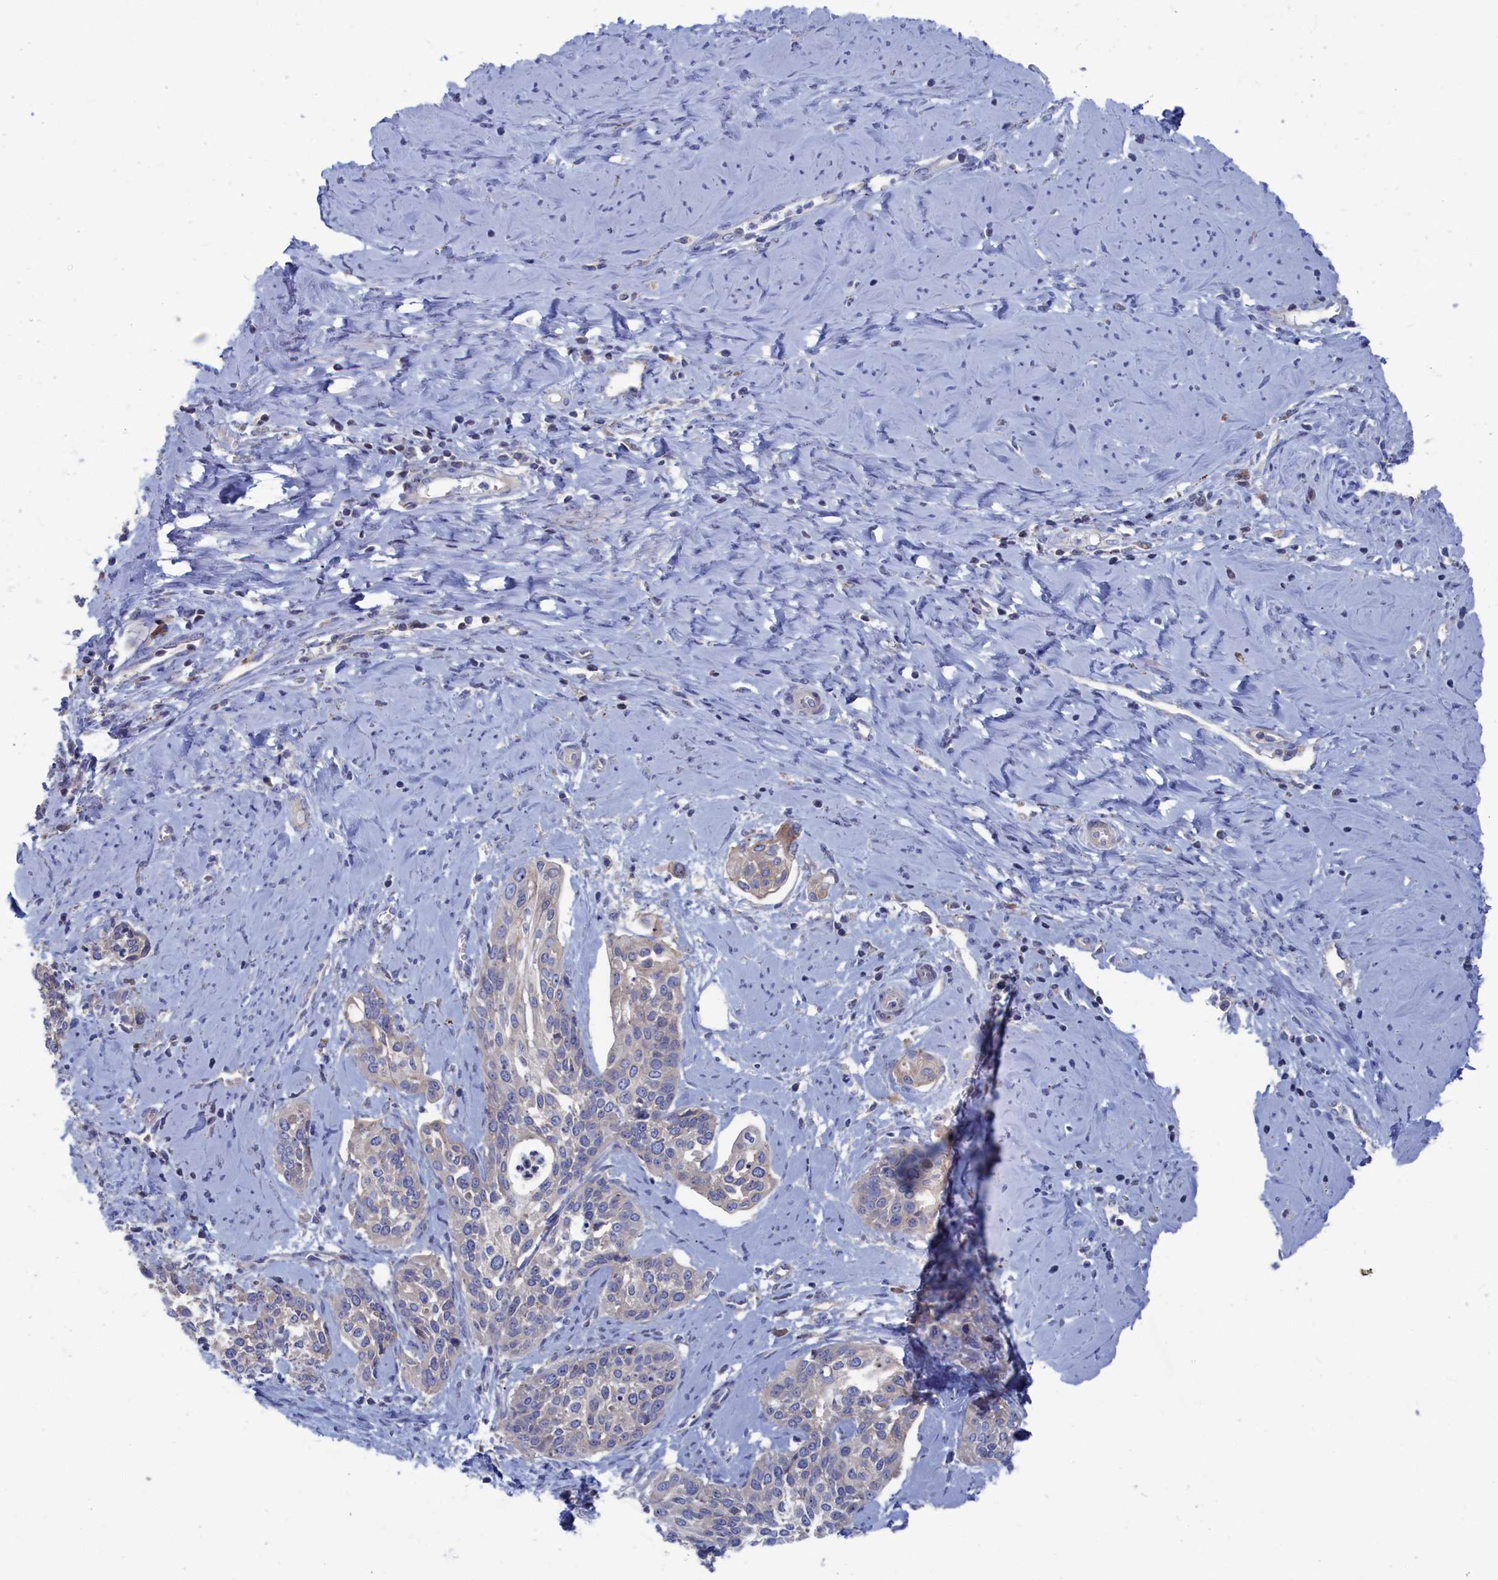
{"staining": {"intensity": "weak", "quantity": "<25%", "location": "cytoplasmic/membranous"}, "tissue": "cervical cancer", "cell_type": "Tumor cells", "image_type": "cancer", "snomed": [{"axis": "morphology", "description": "Squamous cell carcinoma, NOS"}, {"axis": "topography", "description": "Cervix"}], "caption": "High power microscopy micrograph of an immunohistochemistry micrograph of cervical cancer (squamous cell carcinoma), revealing no significant positivity in tumor cells.", "gene": "CEND1", "patient": {"sex": "female", "age": 44}}